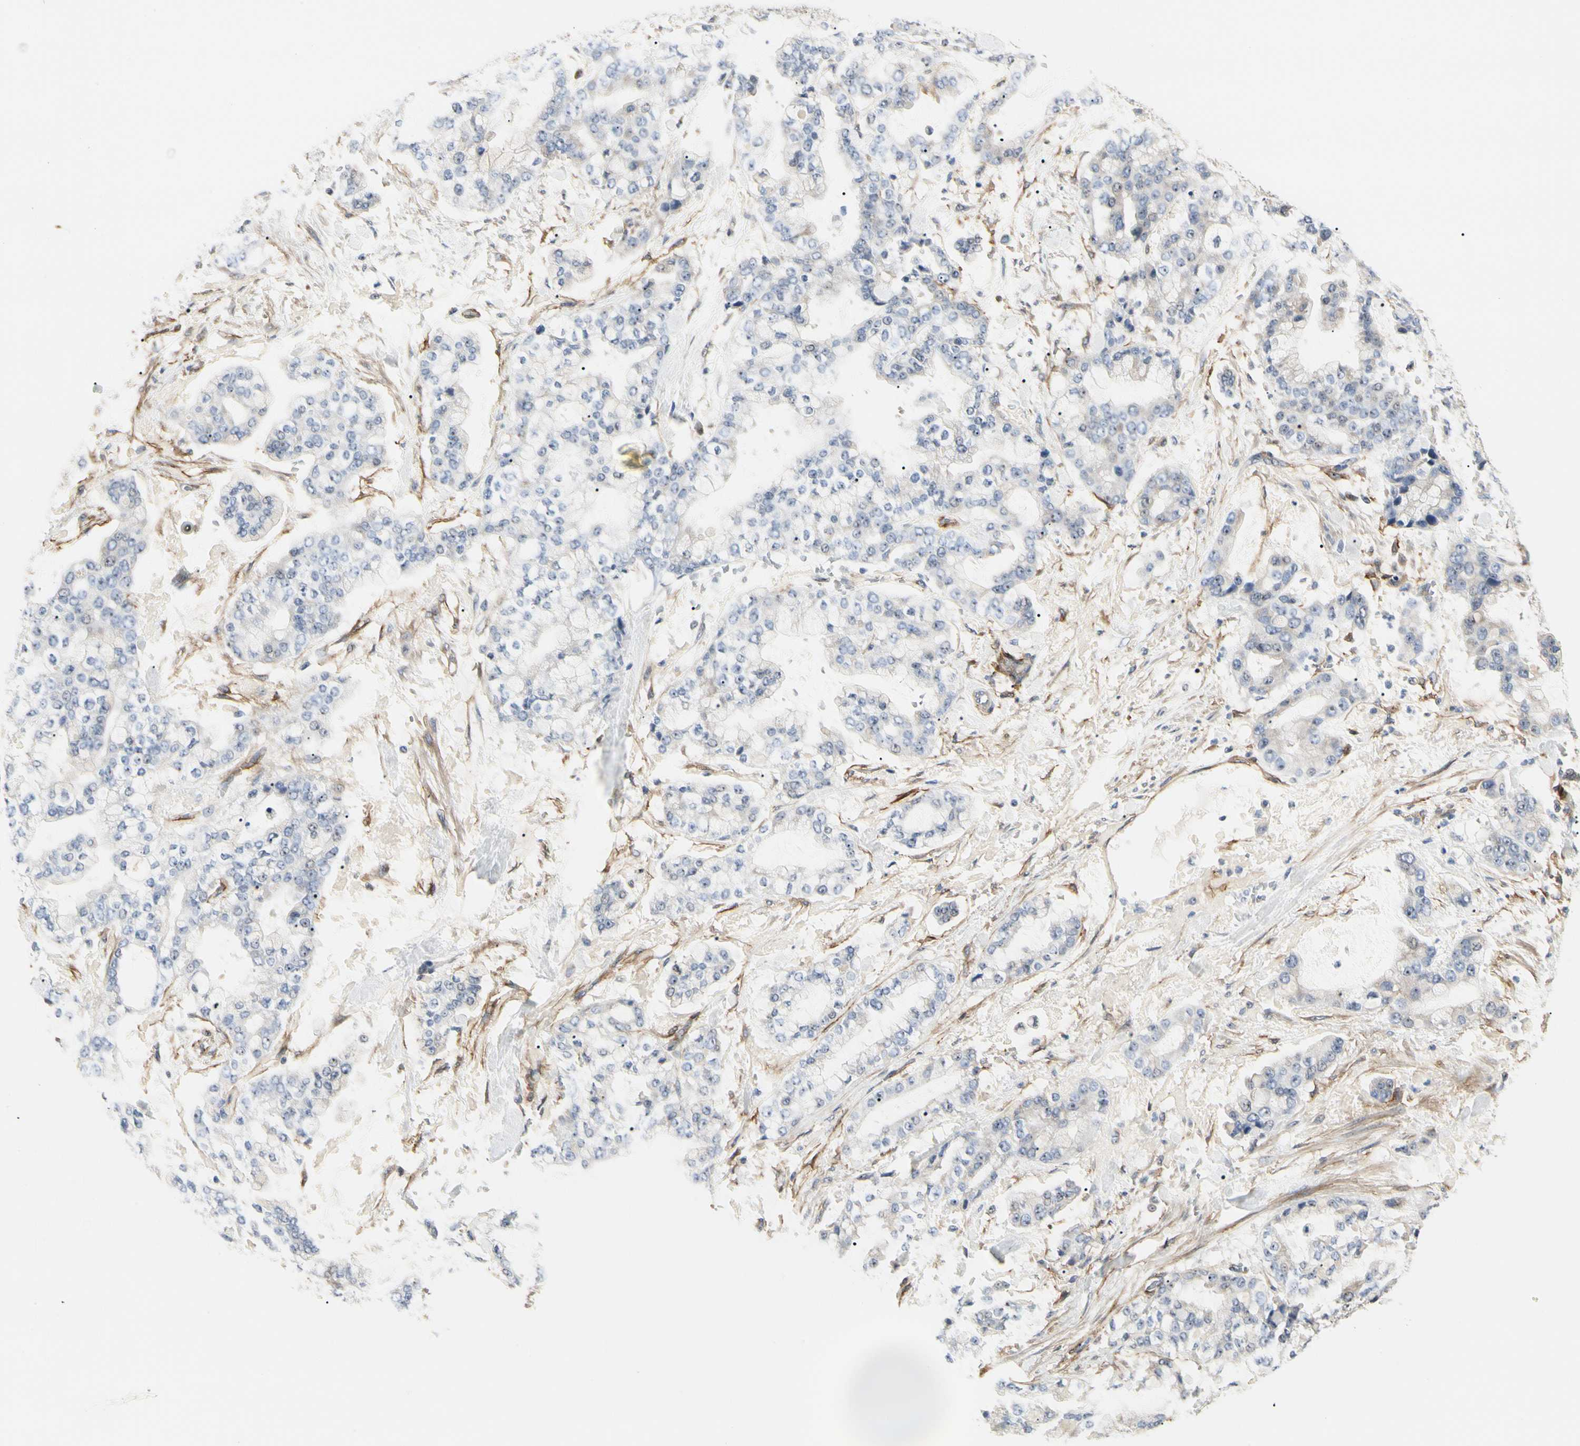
{"staining": {"intensity": "negative", "quantity": "none", "location": "none"}, "tissue": "stomach cancer", "cell_type": "Tumor cells", "image_type": "cancer", "snomed": [{"axis": "morphology", "description": "Normal tissue, NOS"}, {"axis": "morphology", "description": "Adenocarcinoma, NOS"}, {"axis": "topography", "description": "Stomach, upper"}, {"axis": "topography", "description": "Stomach"}], "caption": "Immunohistochemical staining of stomach cancer (adenocarcinoma) demonstrates no significant positivity in tumor cells.", "gene": "GGT5", "patient": {"sex": "male", "age": 76}}